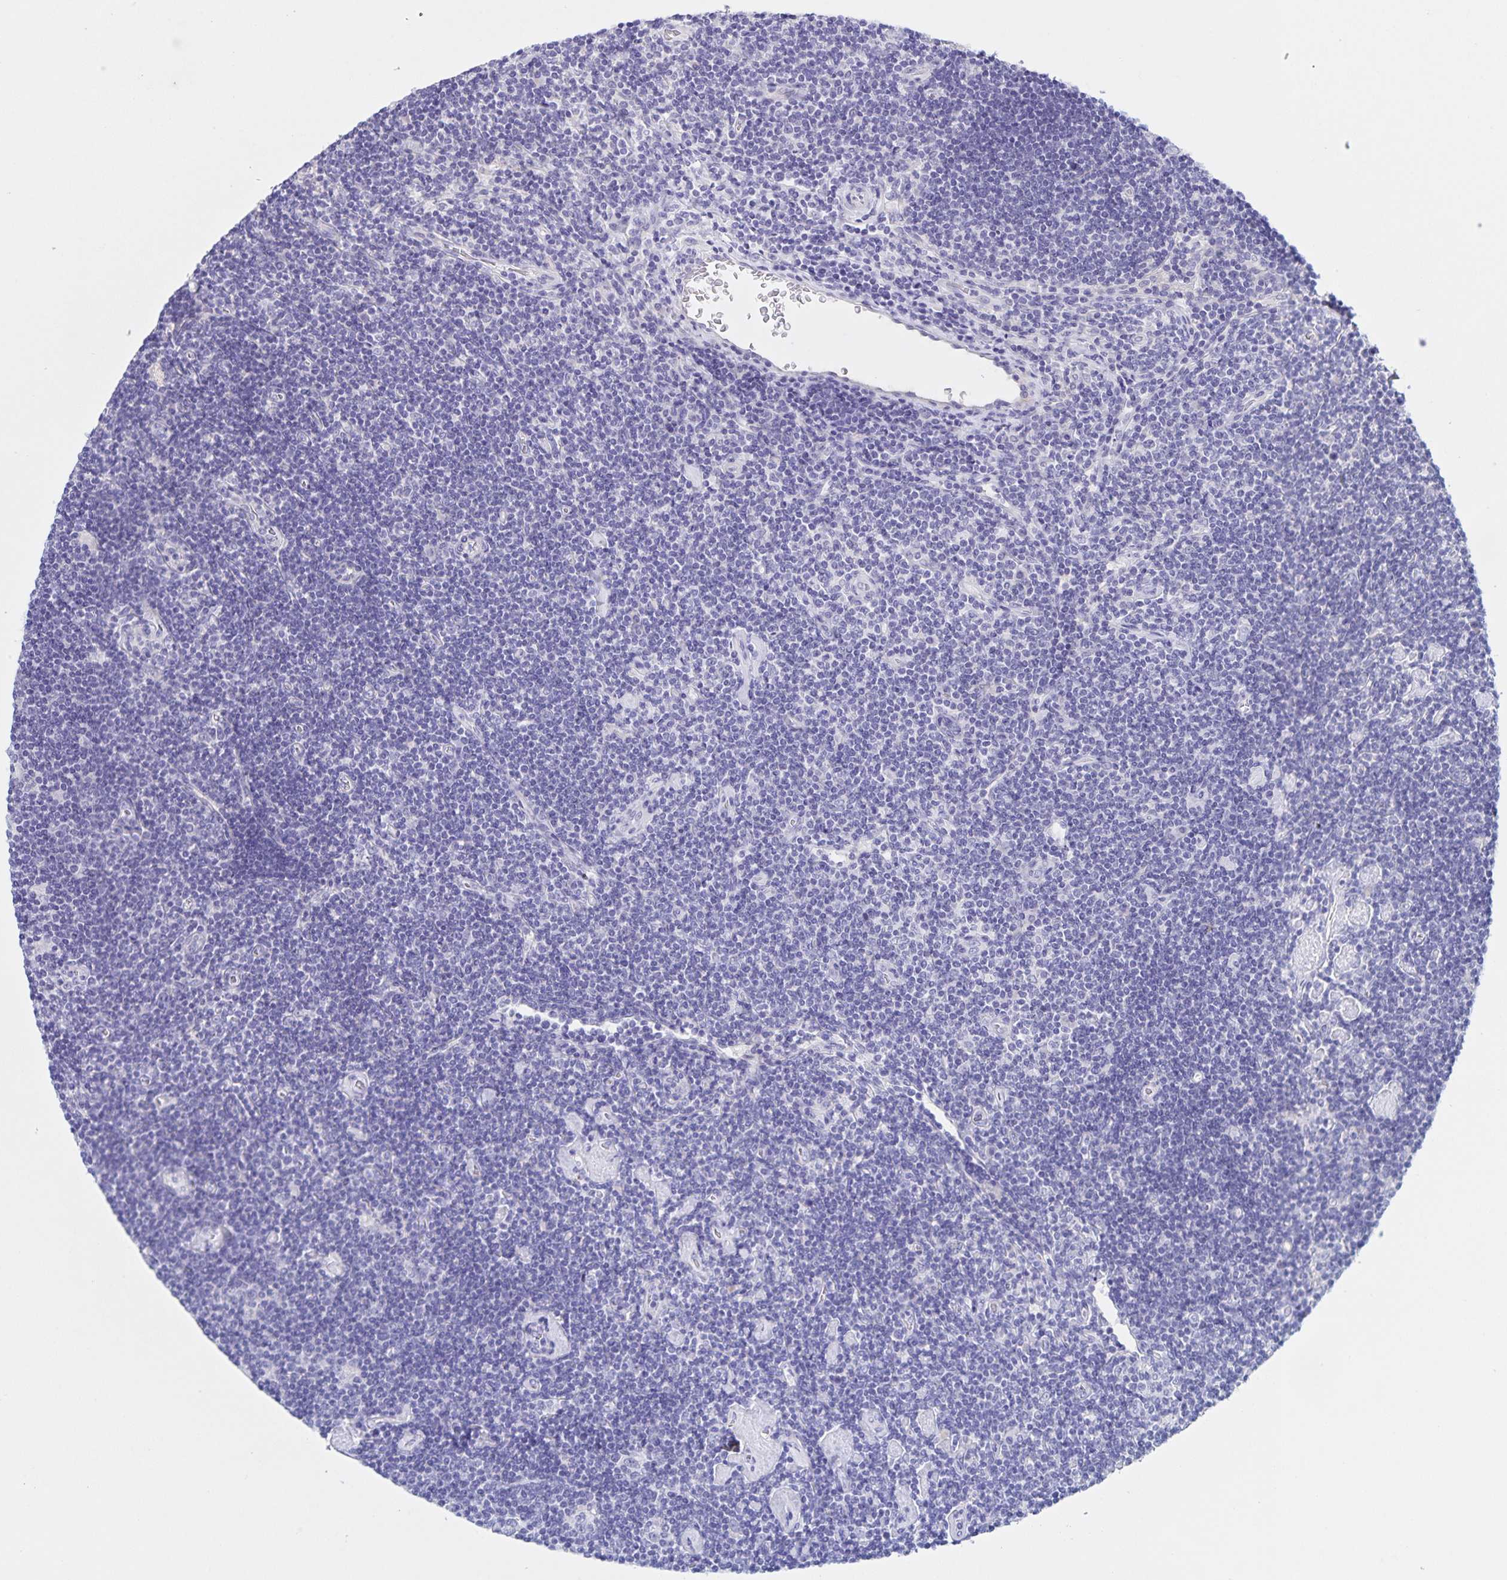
{"staining": {"intensity": "negative", "quantity": "none", "location": "none"}, "tissue": "lymphoma", "cell_type": "Tumor cells", "image_type": "cancer", "snomed": [{"axis": "morphology", "description": "Hodgkin's disease, NOS"}, {"axis": "topography", "description": "Lymph node"}], "caption": "There is no significant positivity in tumor cells of Hodgkin's disease.", "gene": "DMGDH", "patient": {"sex": "male", "age": 40}}